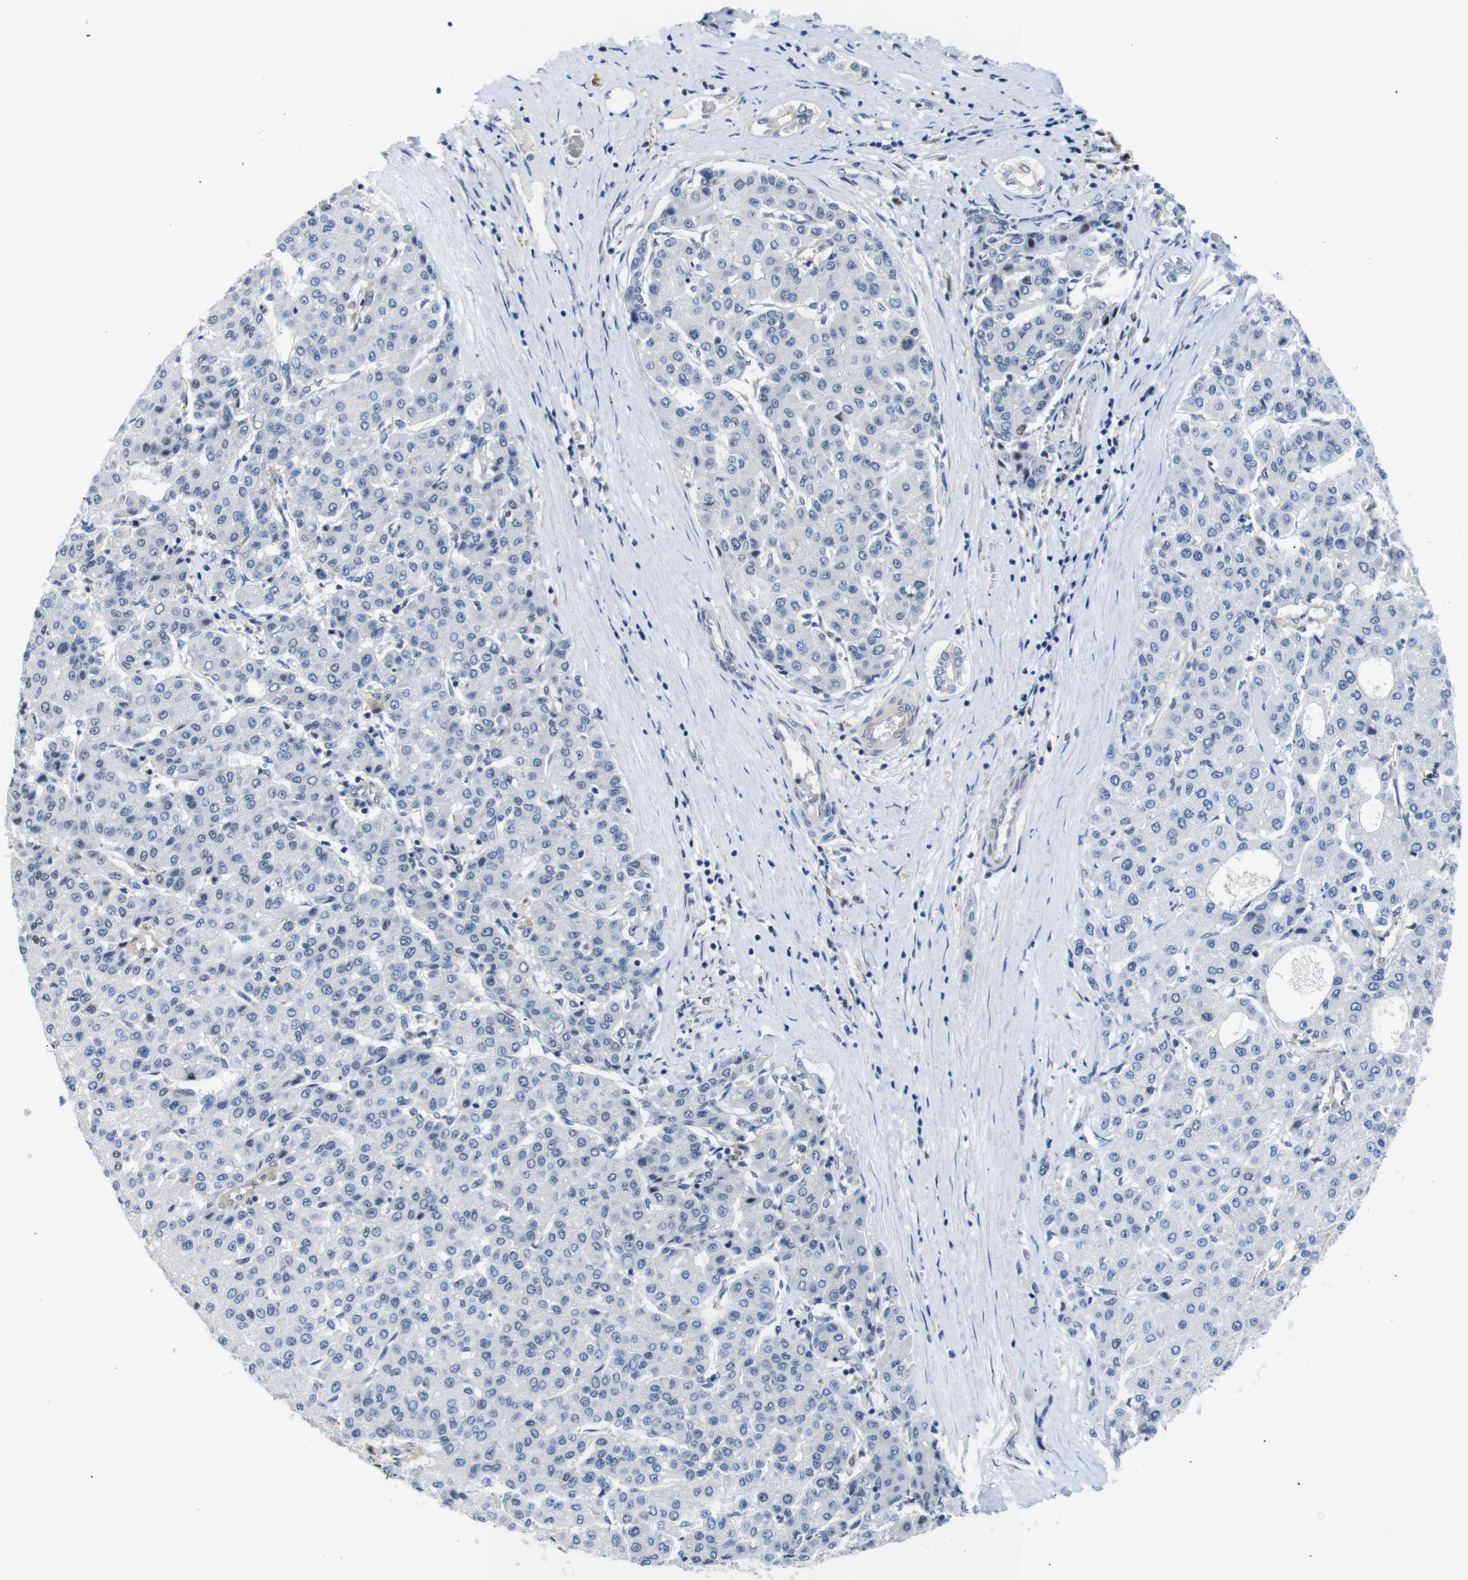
{"staining": {"intensity": "negative", "quantity": "none", "location": "none"}, "tissue": "liver cancer", "cell_type": "Tumor cells", "image_type": "cancer", "snomed": [{"axis": "morphology", "description": "Carcinoma, Hepatocellular, NOS"}, {"axis": "topography", "description": "Liver"}], "caption": "Immunohistochemistry micrograph of liver cancer (hepatocellular carcinoma) stained for a protein (brown), which reveals no staining in tumor cells.", "gene": "PARN", "patient": {"sex": "male", "age": 65}}